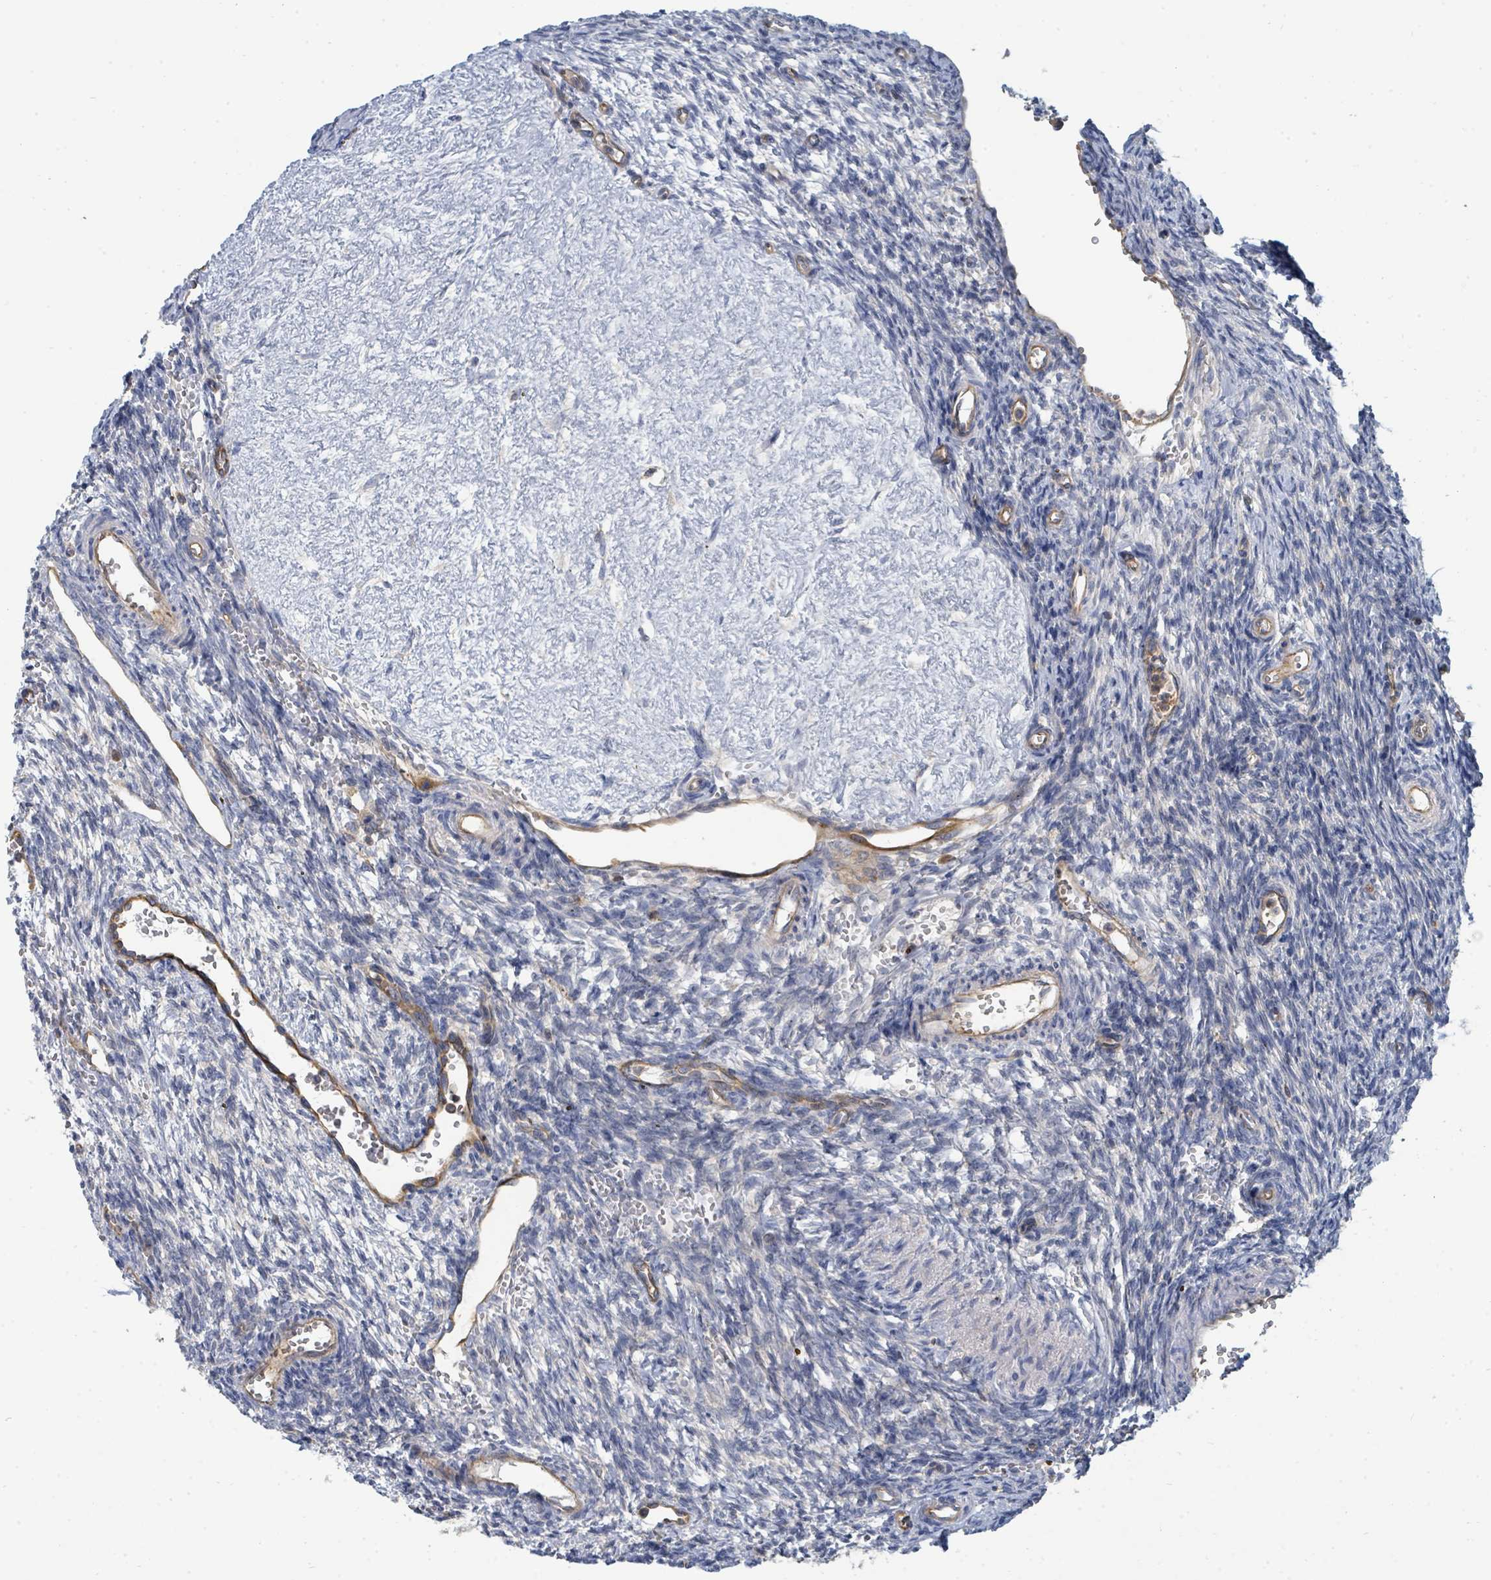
{"staining": {"intensity": "negative", "quantity": "none", "location": "none"}, "tissue": "ovary", "cell_type": "Ovarian stroma cells", "image_type": "normal", "snomed": [{"axis": "morphology", "description": "Normal tissue, NOS"}, {"axis": "topography", "description": "Ovary"}], "caption": "Photomicrograph shows no protein expression in ovarian stroma cells of benign ovary. (Brightfield microscopy of DAB immunohistochemistry (IHC) at high magnification).", "gene": "BOLA2B", "patient": {"sex": "female", "age": 39}}